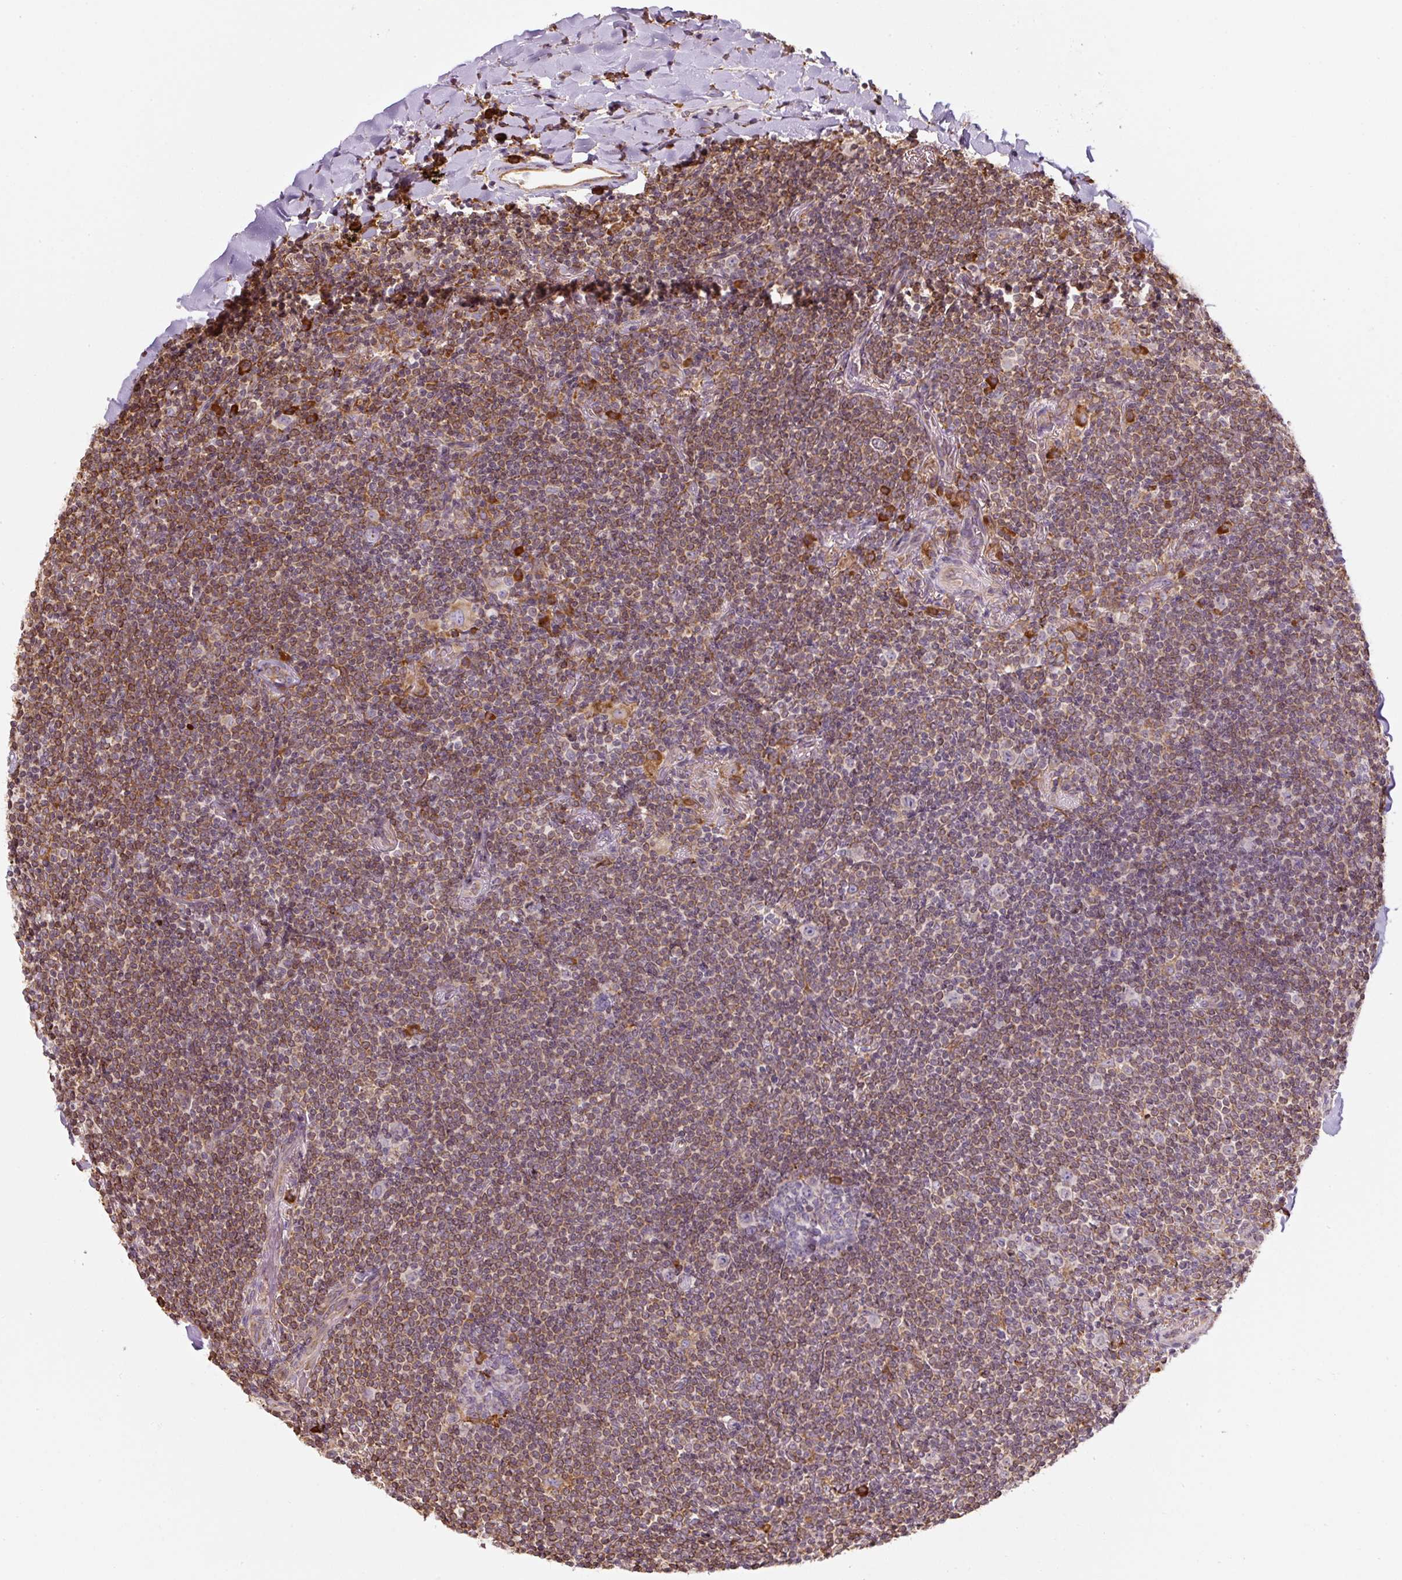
{"staining": {"intensity": "moderate", "quantity": ">75%", "location": "cytoplasmic/membranous"}, "tissue": "lymphoma", "cell_type": "Tumor cells", "image_type": "cancer", "snomed": [{"axis": "morphology", "description": "Malignant lymphoma, non-Hodgkin's type, Low grade"}, {"axis": "topography", "description": "Lung"}], "caption": "A brown stain highlights moderate cytoplasmic/membranous expression of a protein in human malignant lymphoma, non-Hodgkin's type (low-grade) tumor cells.", "gene": "PRKCSH", "patient": {"sex": "female", "age": 71}}